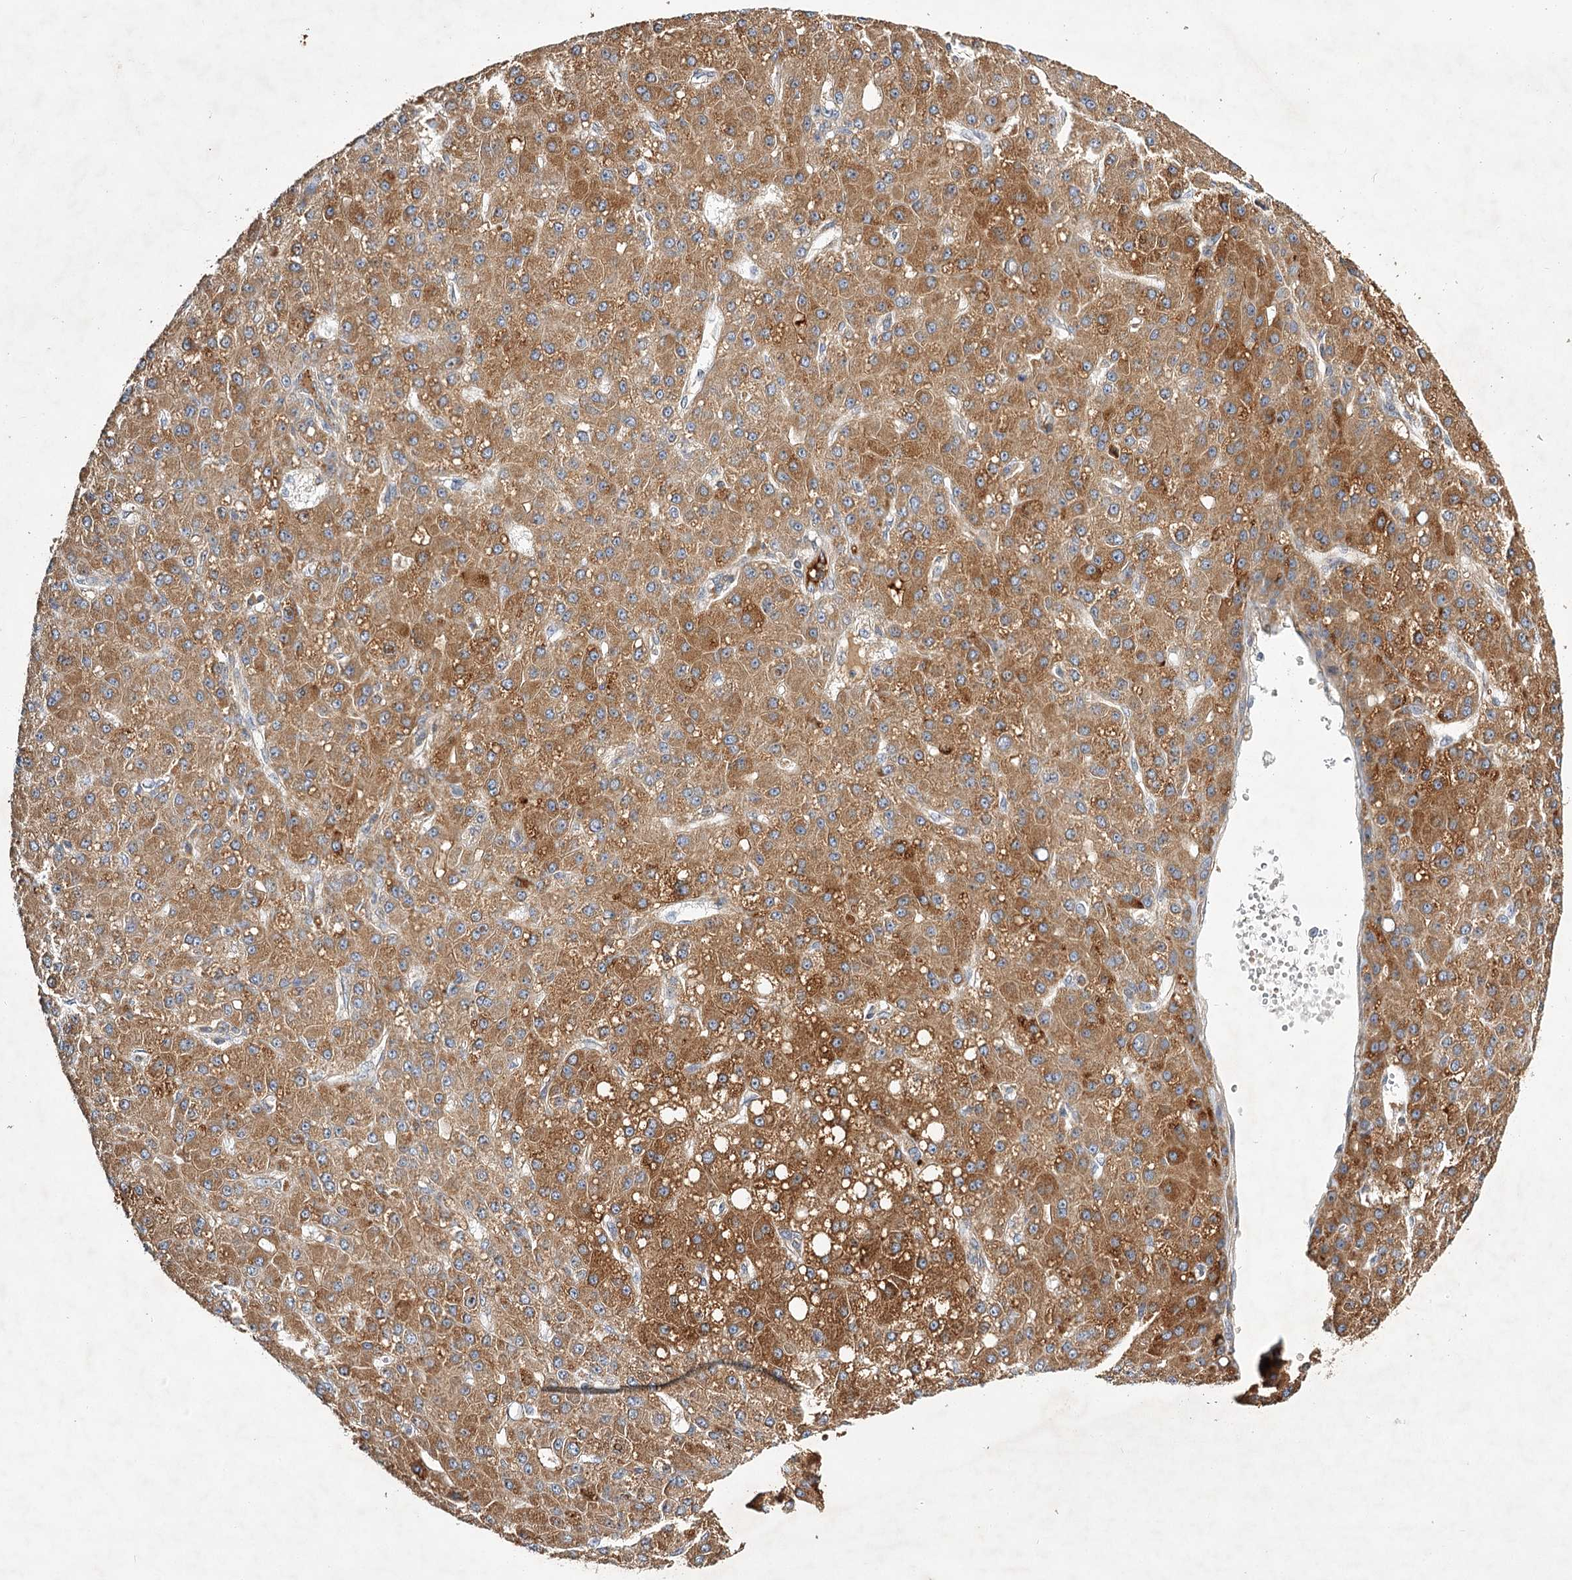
{"staining": {"intensity": "moderate", "quantity": ">75%", "location": "cytoplasmic/membranous"}, "tissue": "liver cancer", "cell_type": "Tumor cells", "image_type": "cancer", "snomed": [{"axis": "morphology", "description": "Carcinoma, Hepatocellular, NOS"}, {"axis": "topography", "description": "Liver"}], "caption": "Liver hepatocellular carcinoma stained for a protein demonstrates moderate cytoplasmic/membranous positivity in tumor cells.", "gene": "LSS", "patient": {"sex": "male", "age": 67}}